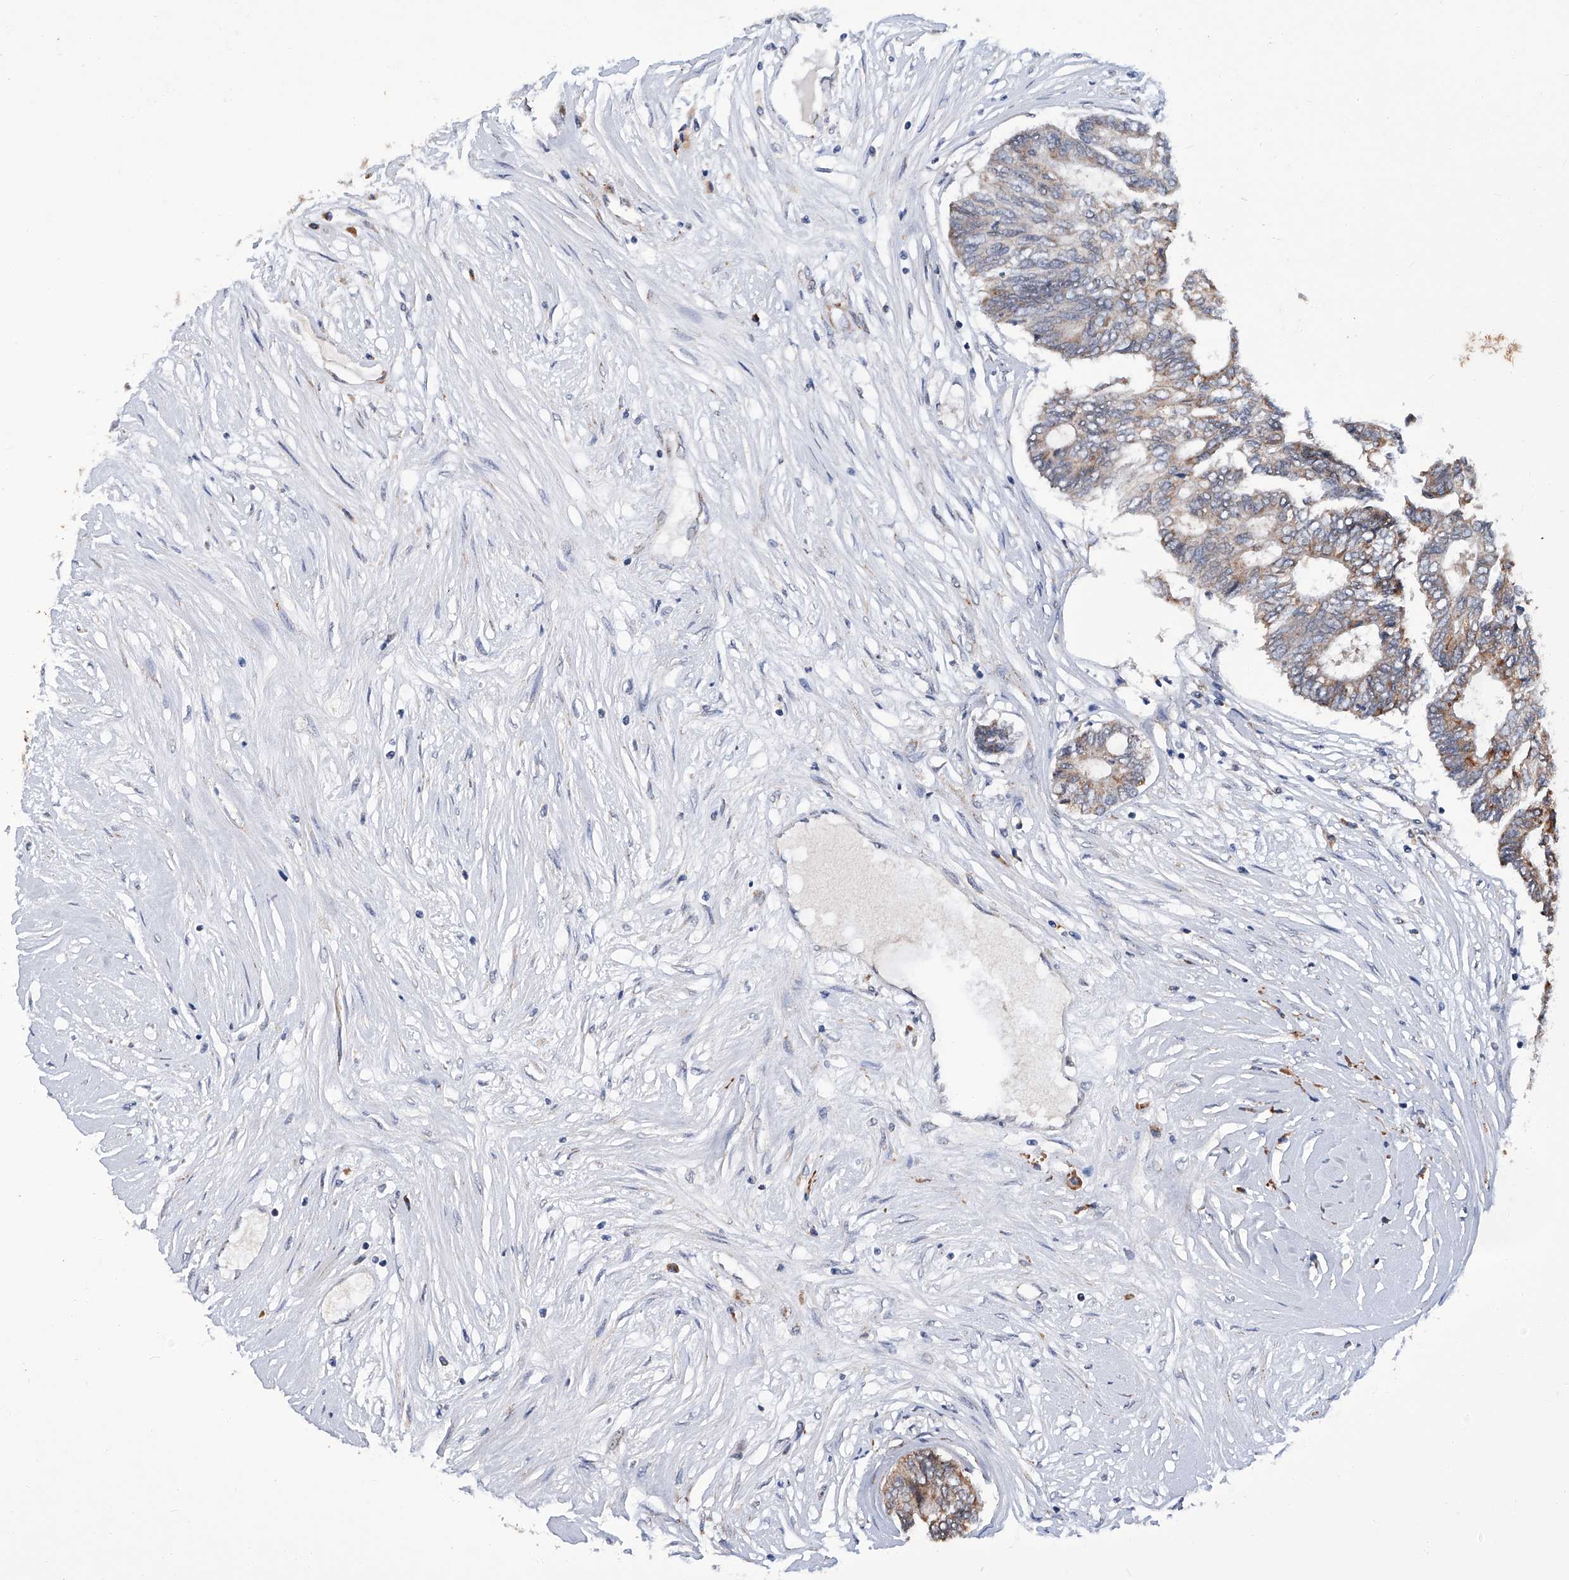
{"staining": {"intensity": "moderate", "quantity": ">75%", "location": "cytoplasmic/membranous"}, "tissue": "colorectal cancer", "cell_type": "Tumor cells", "image_type": "cancer", "snomed": [{"axis": "morphology", "description": "Adenocarcinoma, NOS"}, {"axis": "topography", "description": "Rectum"}], "caption": "Immunohistochemical staining of colorectal cancer (adenocarcinoma) exhibits medium levels of moderate cytoplasmic/membranous staining in about >75% of tumor cells. Nuclei are stained in blue.", "gene": "OAT", "patient": {"sex": "male", "age": 63}}